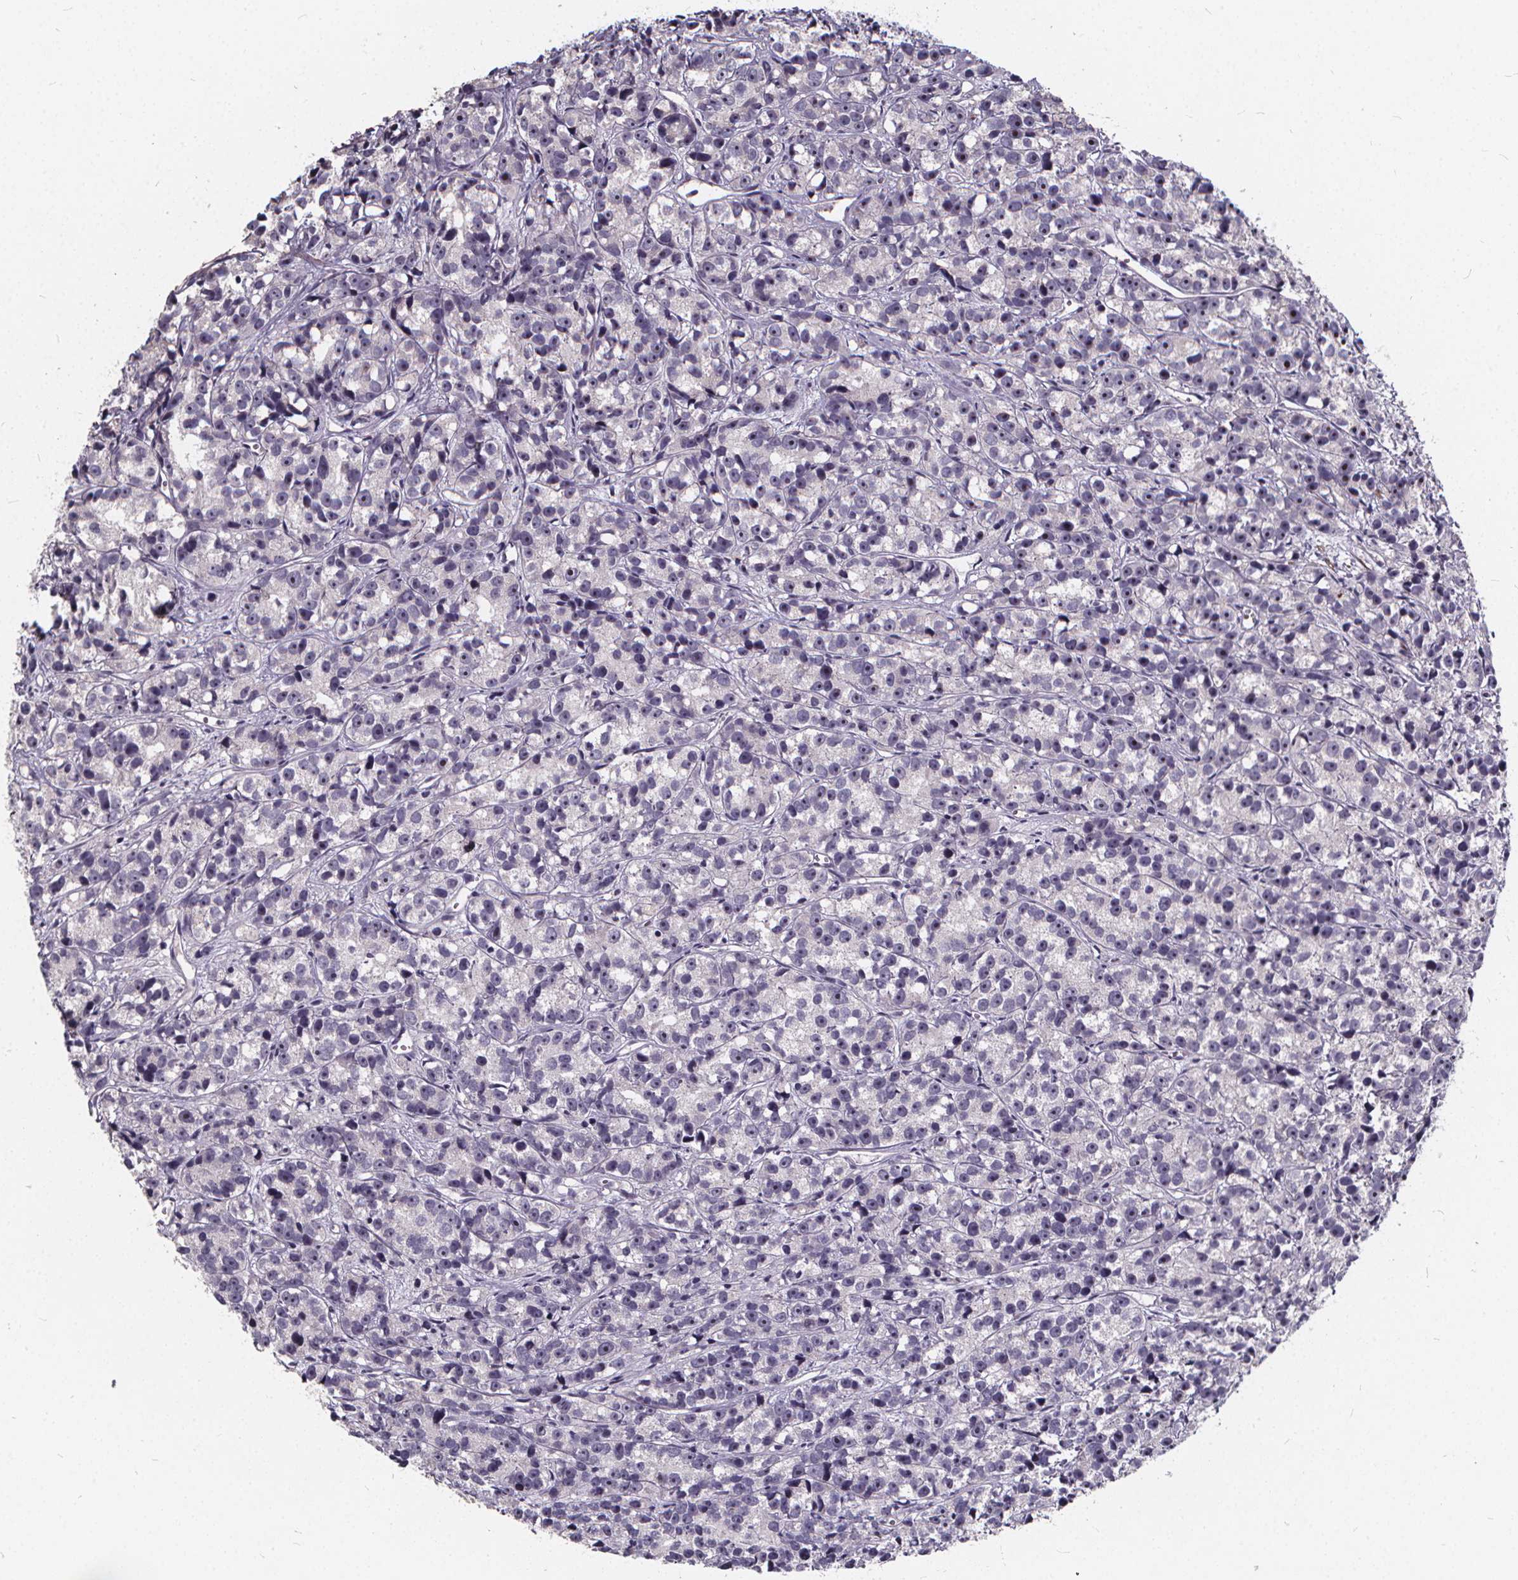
{"staining": {"intensity": "negative", "quantity": "none", "location": "none"}, "tissue": "prostate cancer", "cell_type": "Tumor cells", "image_type": "cancer", "snomed": [{"axis": "morphology", "description": "Adenocarcinoma, High grade"}, {"axis": "topography", "description": "Prostate"}], "caption": "Immunohistochemistry (IHC) histopathology image of human prostate cancer stained for a protein (brown), which demonstrates no staining in tumor cells.", "gene": "TSPAN14", "patient": {"sex": "male", "age": 77}}